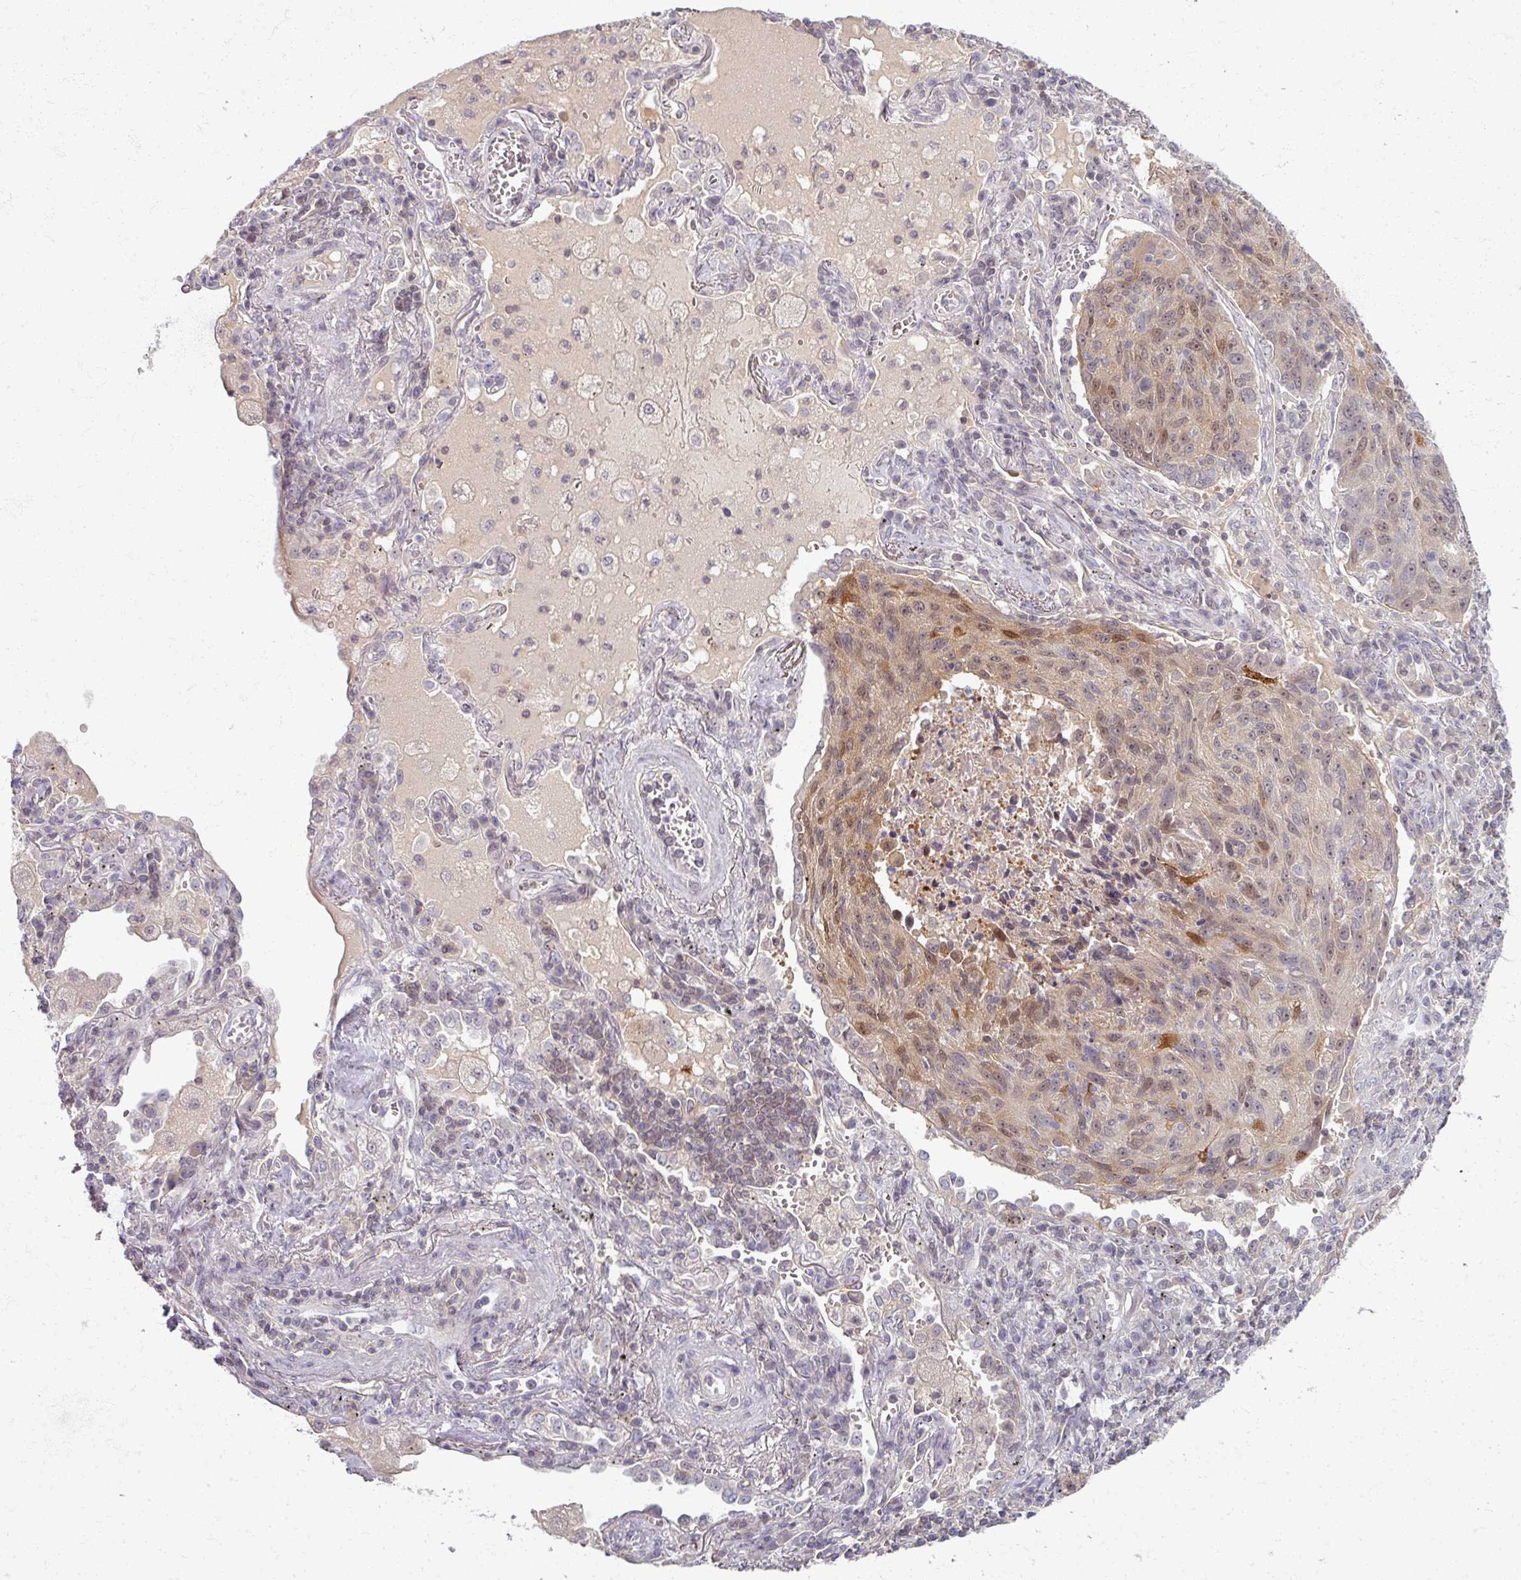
{"staining": {"intensity": "moderate", "quantity": "25%-75%", "location": "cytoplasmic/membranous,nuclear"}, "tissue": "lung cancer", "cell_type": "Tumor cells", "image_type": "cancer", "snomed": [{"axis": "morphology", "description": "Squamous cell carcinoma, NOS"}, {"axis": "topography", "description": "Lung"}], "caption": "IHC histopathology image of lung cancer stained for a protein (brown), which exhibits medium levels of moderate cytoplasmic/membranous and nuclear staining in about 25%-75% of tumor cells.", "gene": "TTLL7", "patient": {"sex": "female", "age": 66}}